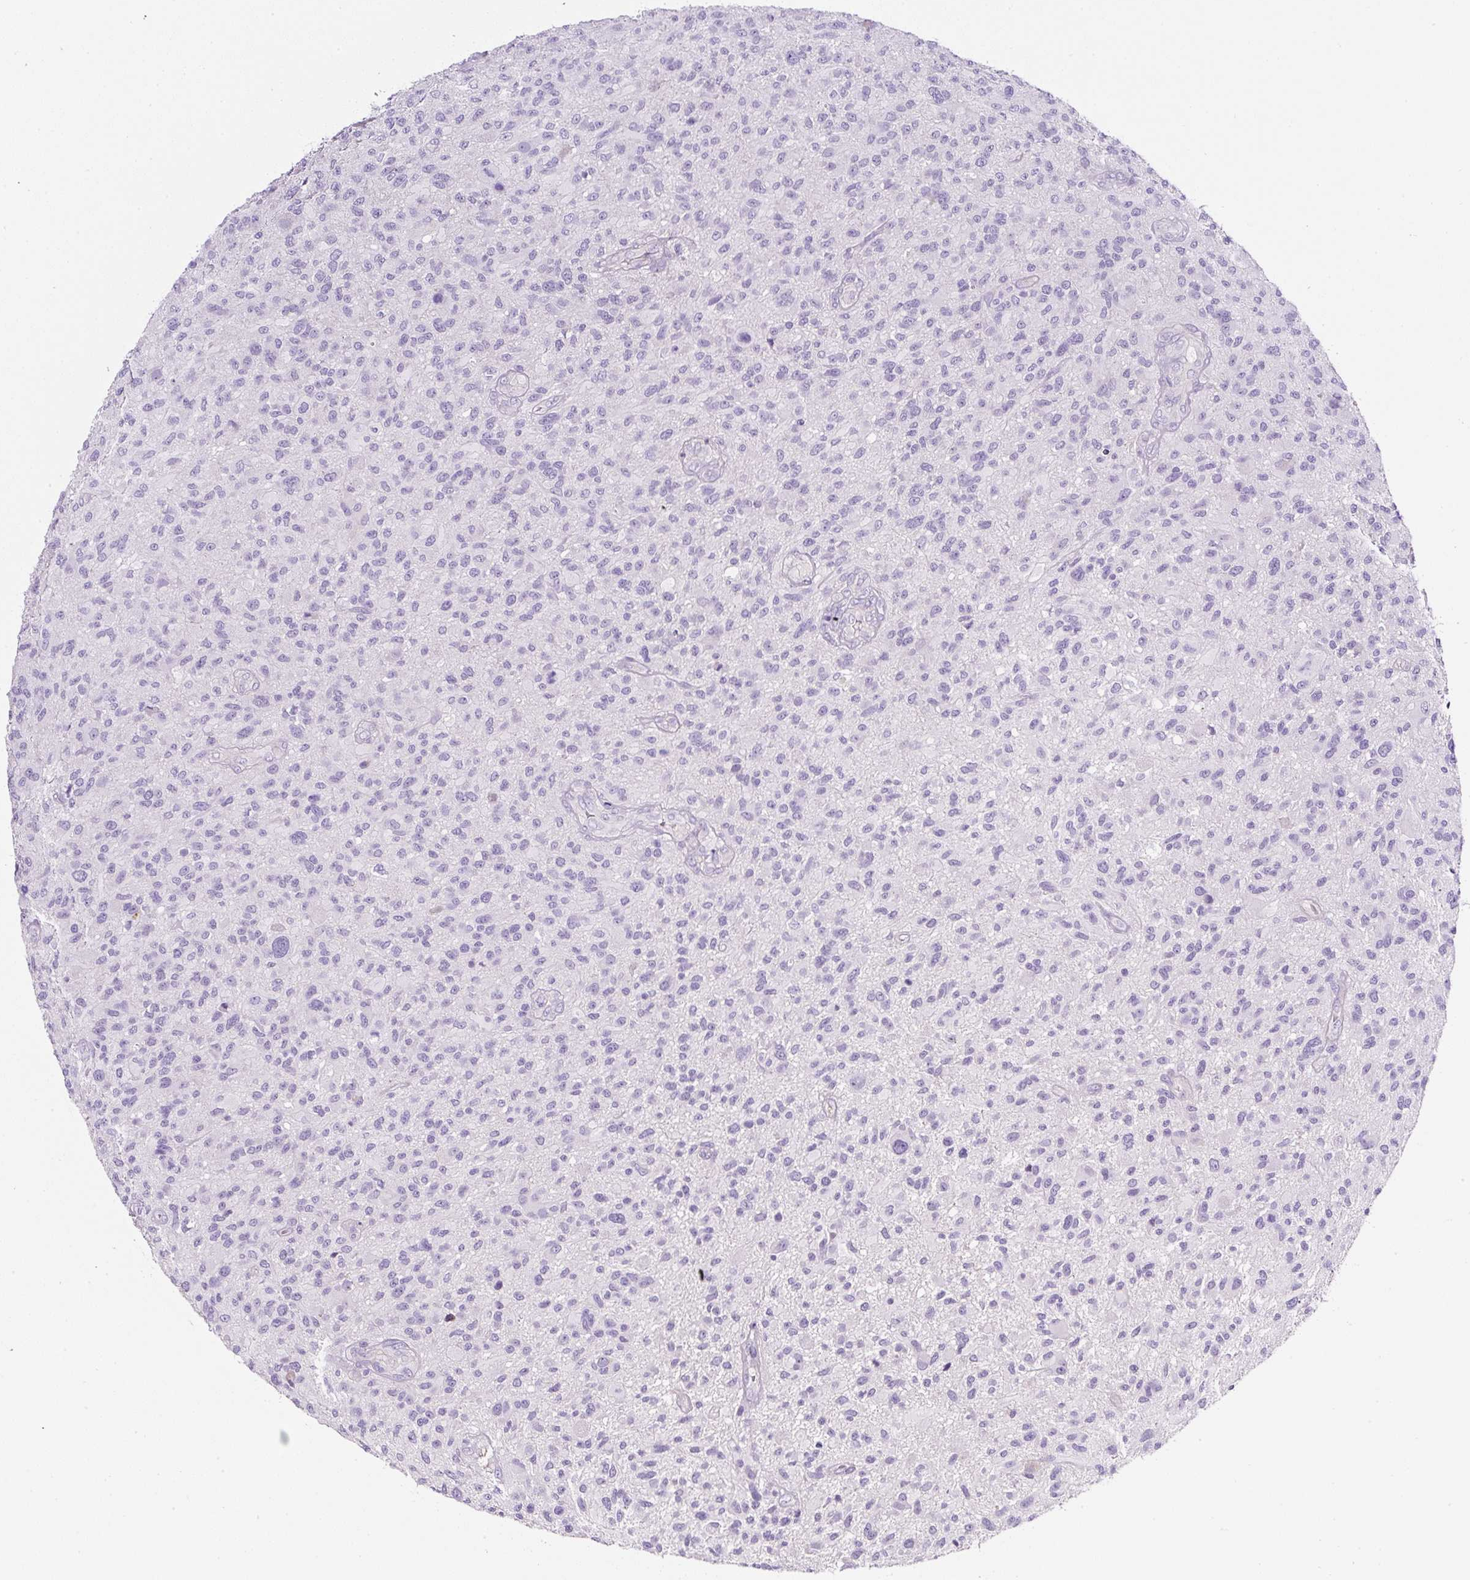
{"staining": {"intensity": "negative", "quantity": "none", "location": "none"}, "tissue": "glioma", "cell_type": "Tumor cells", "image_type": "cancer", "snomed": [{"axis": "morphology", "description": "Glioma, malignant, High grade"}, {"axis": "topography", "description": "Brain"}], "caption": "Immunohistochemical staining of high-grade glioma (malignant) reveals no significant staining in tumor cells. (Stains: DAB immunohistochemistry with hematoxylin counter stain, Microscopy: brightfield microscopy at high magnification).", "gene": "OR14A2", "patient": {"sex": "male", "age": 47}}